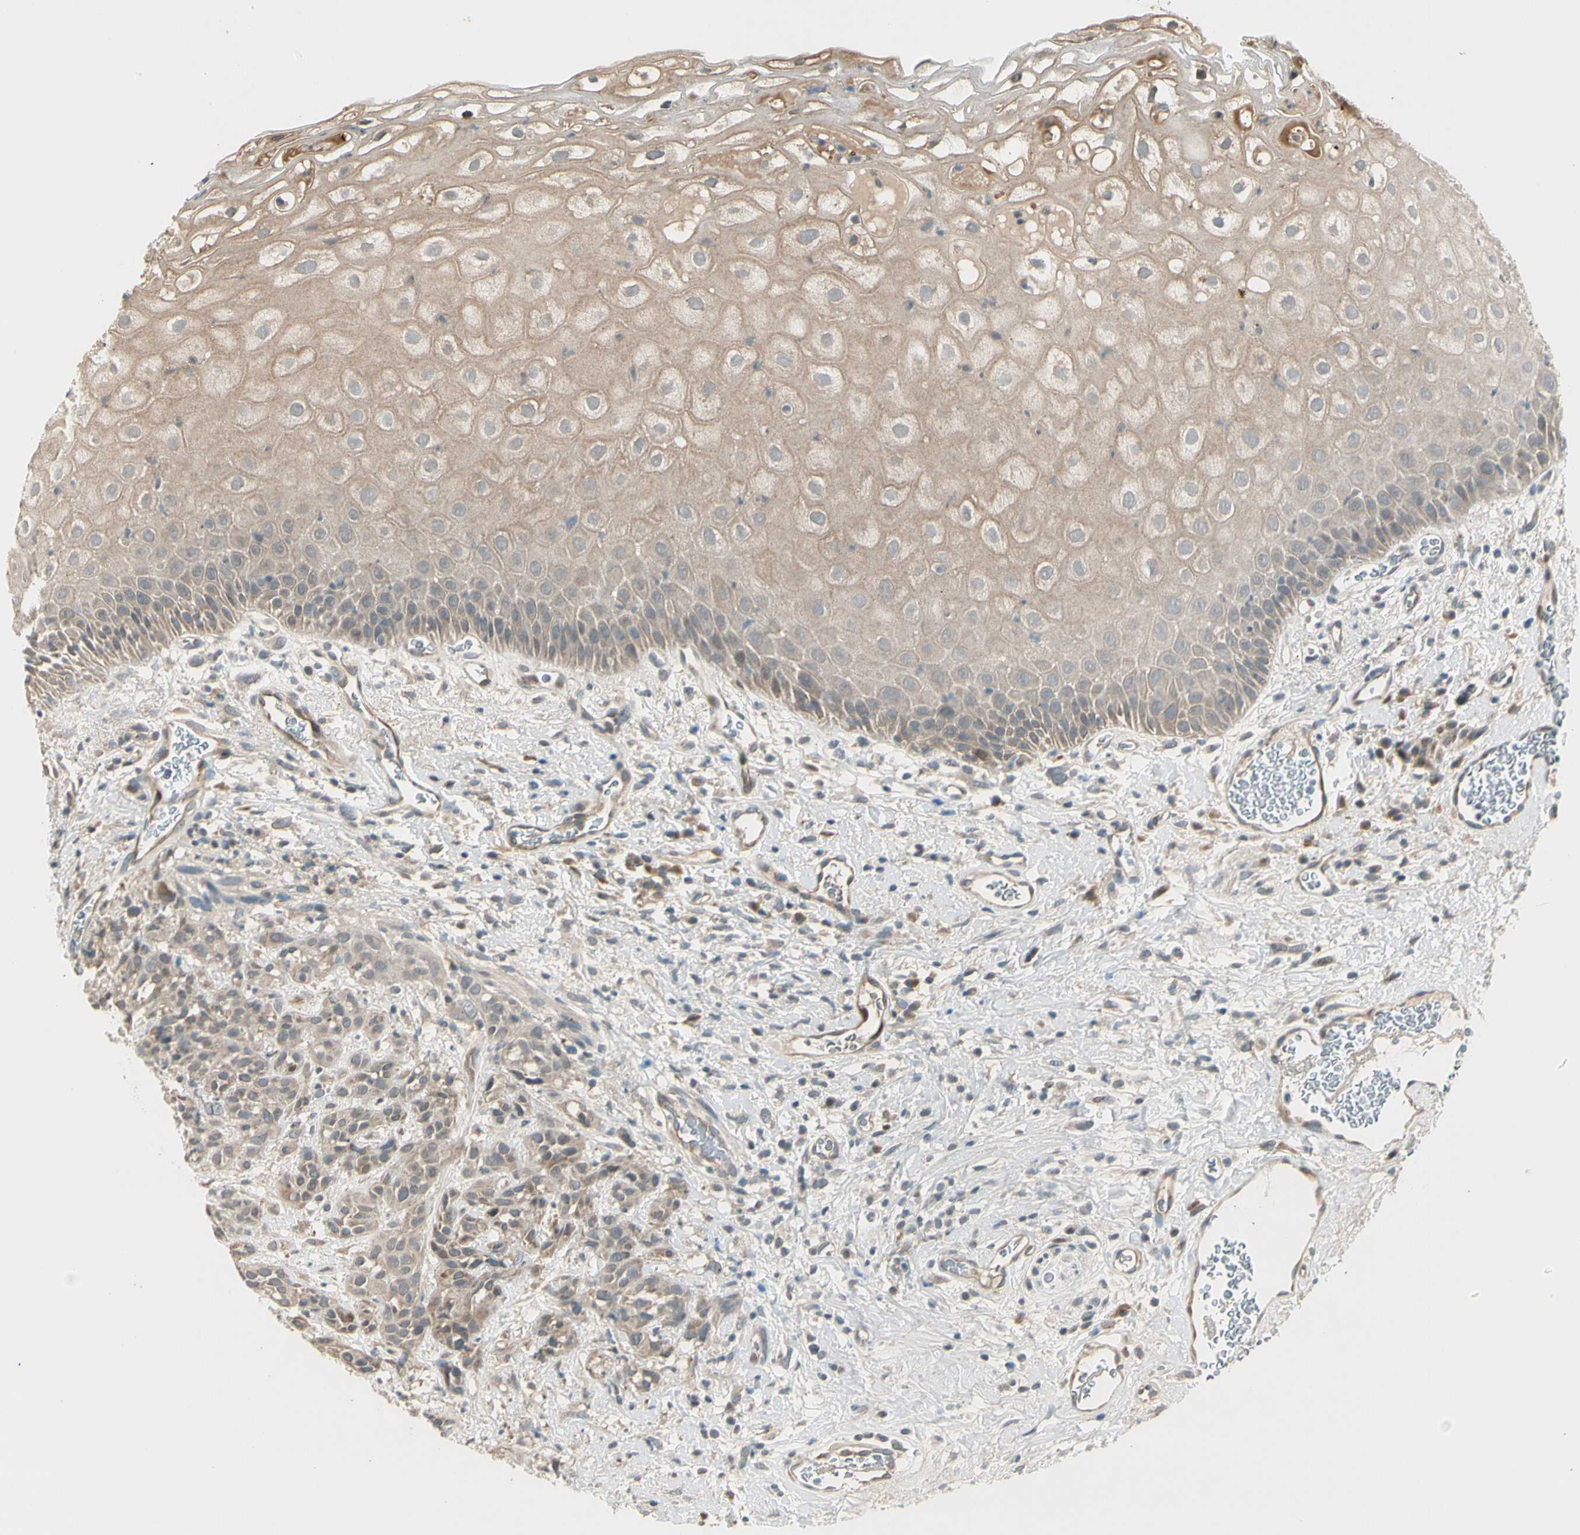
{"staining": {"intensity": "weak", "quantity": "25%-75%", "location": "cytoplasmic/membranous"}, "tissue": "head and neck cancer", "cell_type": "Tumor cells", "image_type": "cancer", "snomed": [{"axis": "morphology", "description": "Normal tissue, NOS"}, {"axis": "morphology", "description": "Squamous cell carcinoma, NOS"}, {"axis": "topography", "description": "Cartilage tissue"}, {"axis": "topography", "description": "Head-Neck"}], "caption": "Immunohistochemical staining of squamous cell carcinoma (head and neck) demonstrates low levels of weak cytoplasmic/membranous expression in about 25%-75% of tumor cells.", "gene": "PCDHB15", "patient": {"sex": "male", "age": 62}}